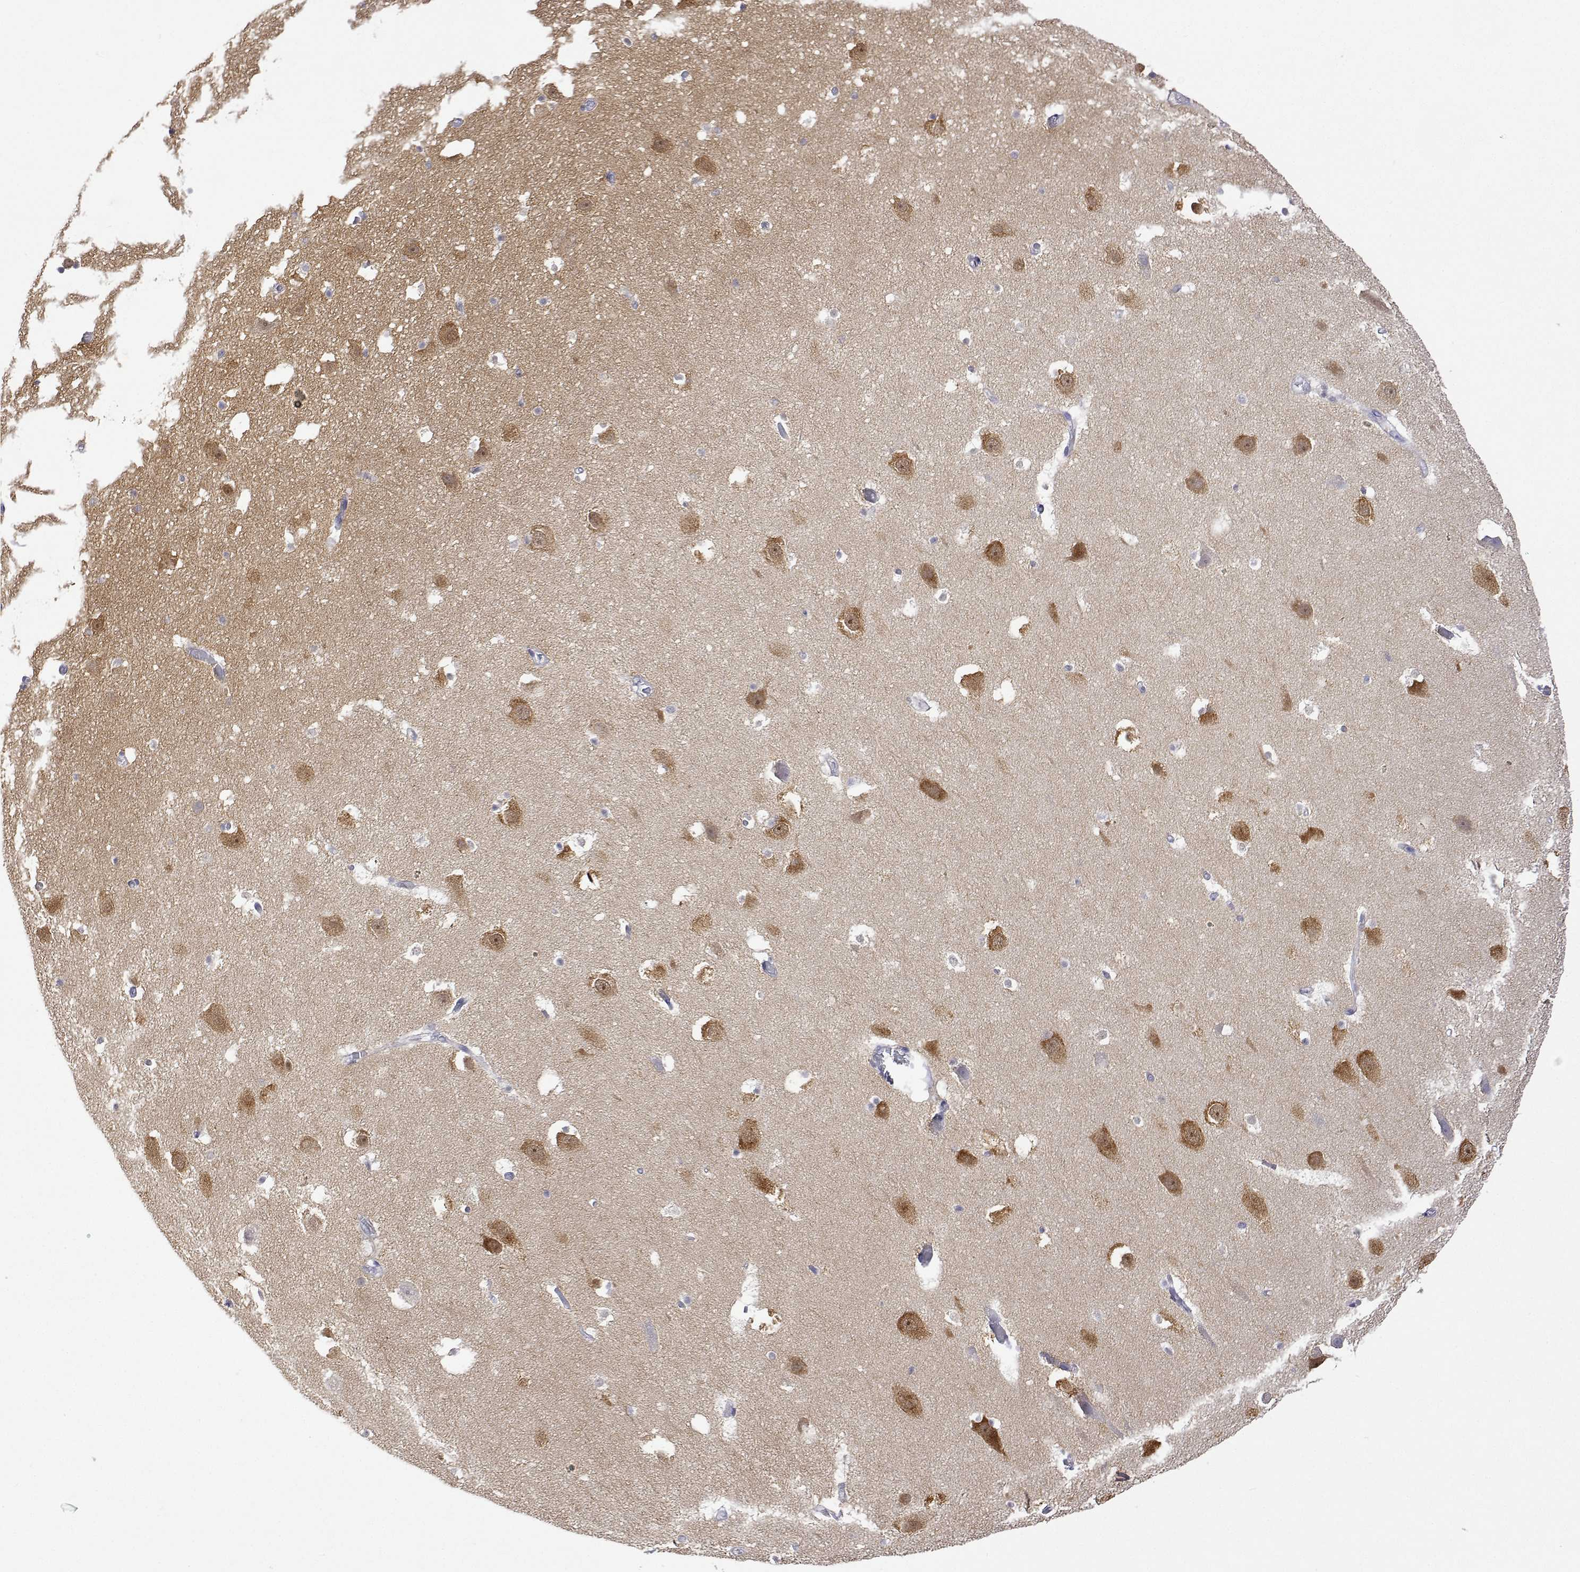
{"staining": {"intensity": "weak", "quantity": "<25%", "location": "cytoplasmic/membranous"}, "tissue": "hippocampus", "cell_type": "Glial cells", "image_type": "normal", "snomed": [{"axis": "morphology", "description": "Normal tissue, NOS"}, {"axis": "topography", "description": "Hippocampus"}], "caption": "Immunohistochemistry (IHC) of benign hippocampus shows no expression in glial cells.", "gene": "PLCB1", "patient": {"sex": "male", "age": 26}}